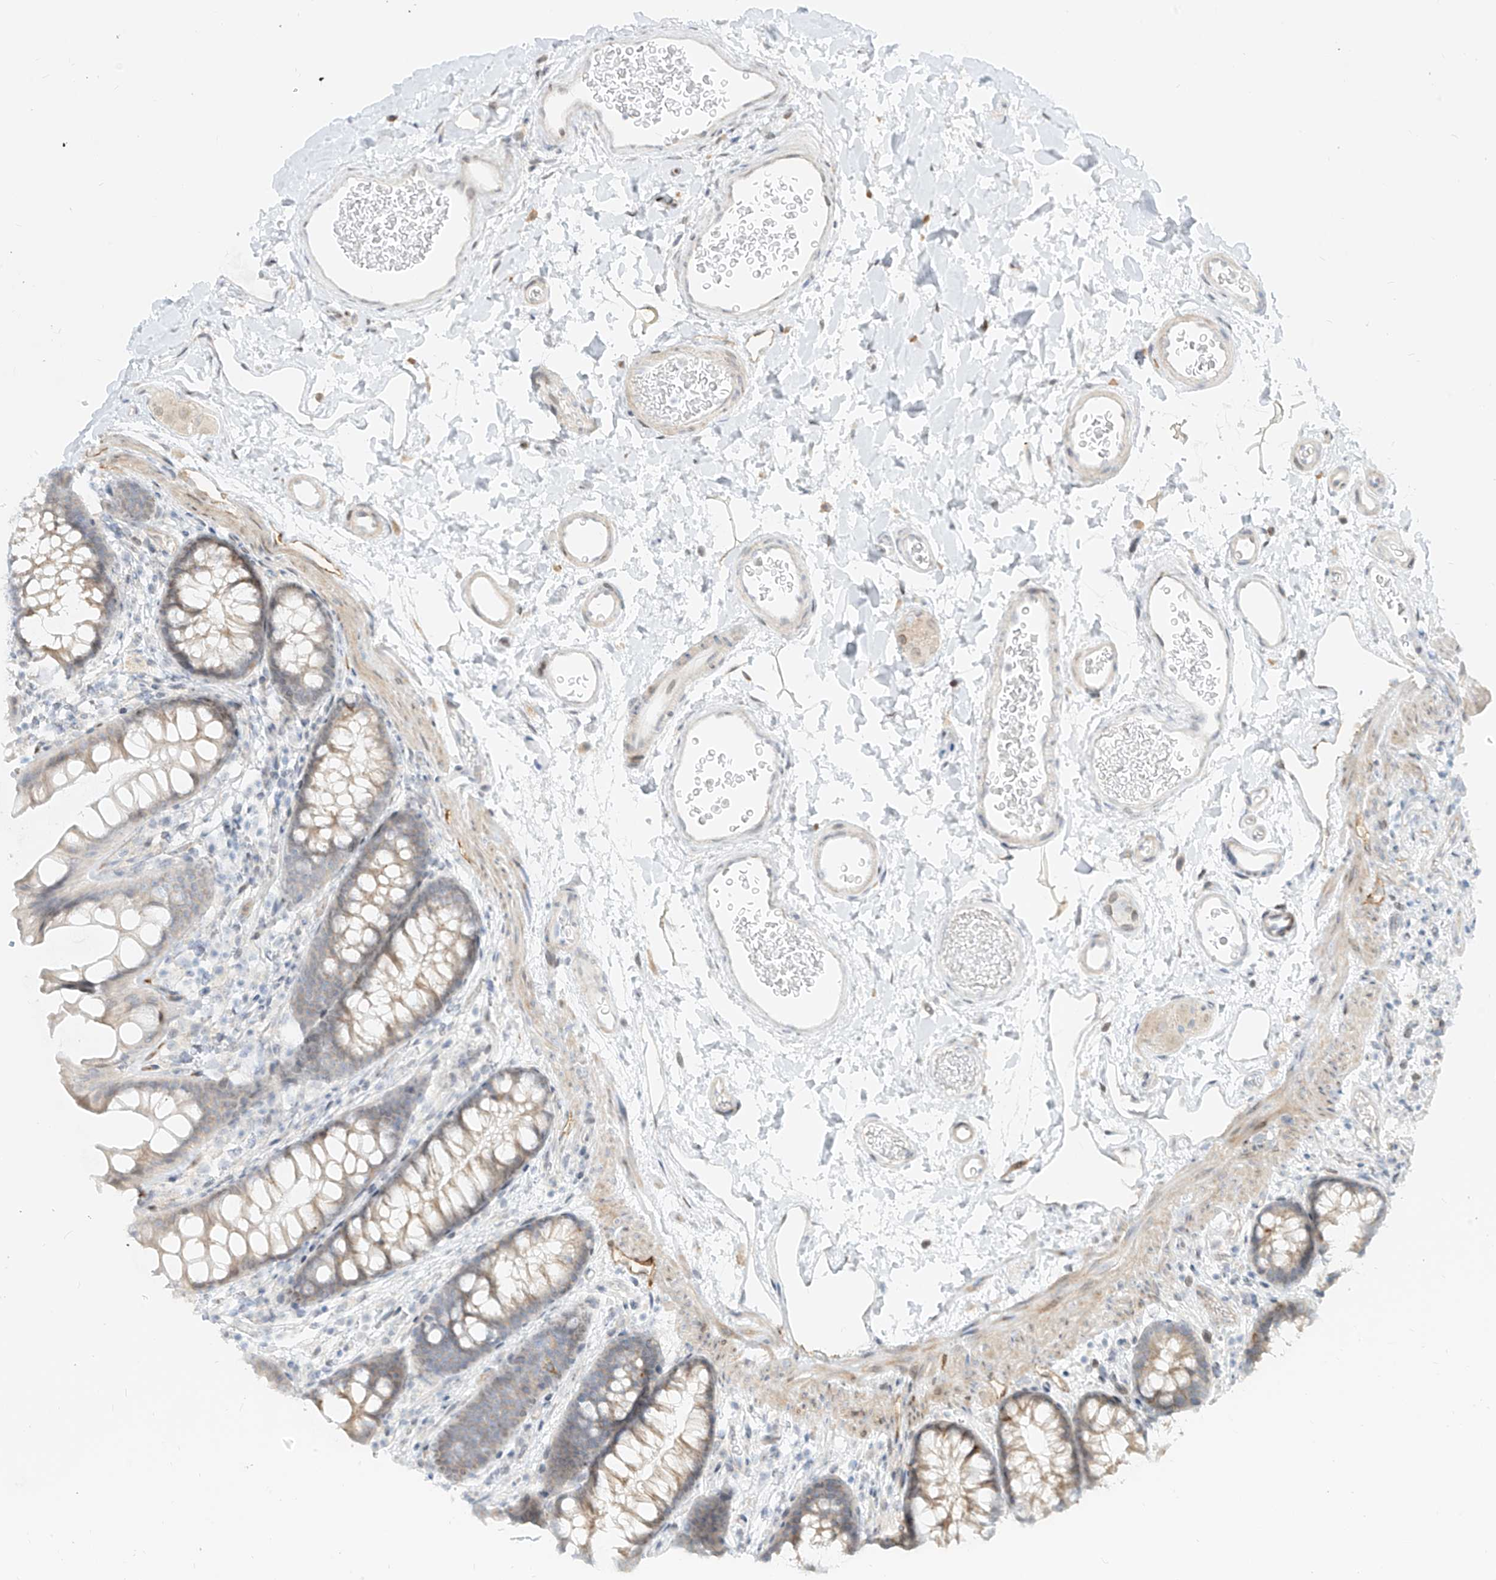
{"staining": {"intensity": "negative", "quantity": "none", "location": "none"}, "tissue": "colon", "cell_type": "Endothelial cells", "image_type": "normal", "snomed": [{"axis": "morphology", "description": "Normal tissue, NOS"}, {"axis": "topography", "description": "Colon"}], "caption": "The immunohistochemistry image has no significant positivity in endothelial cells of colon.", "gene": "NHSL1", "patient": {"sex": "female", "age": 62}}